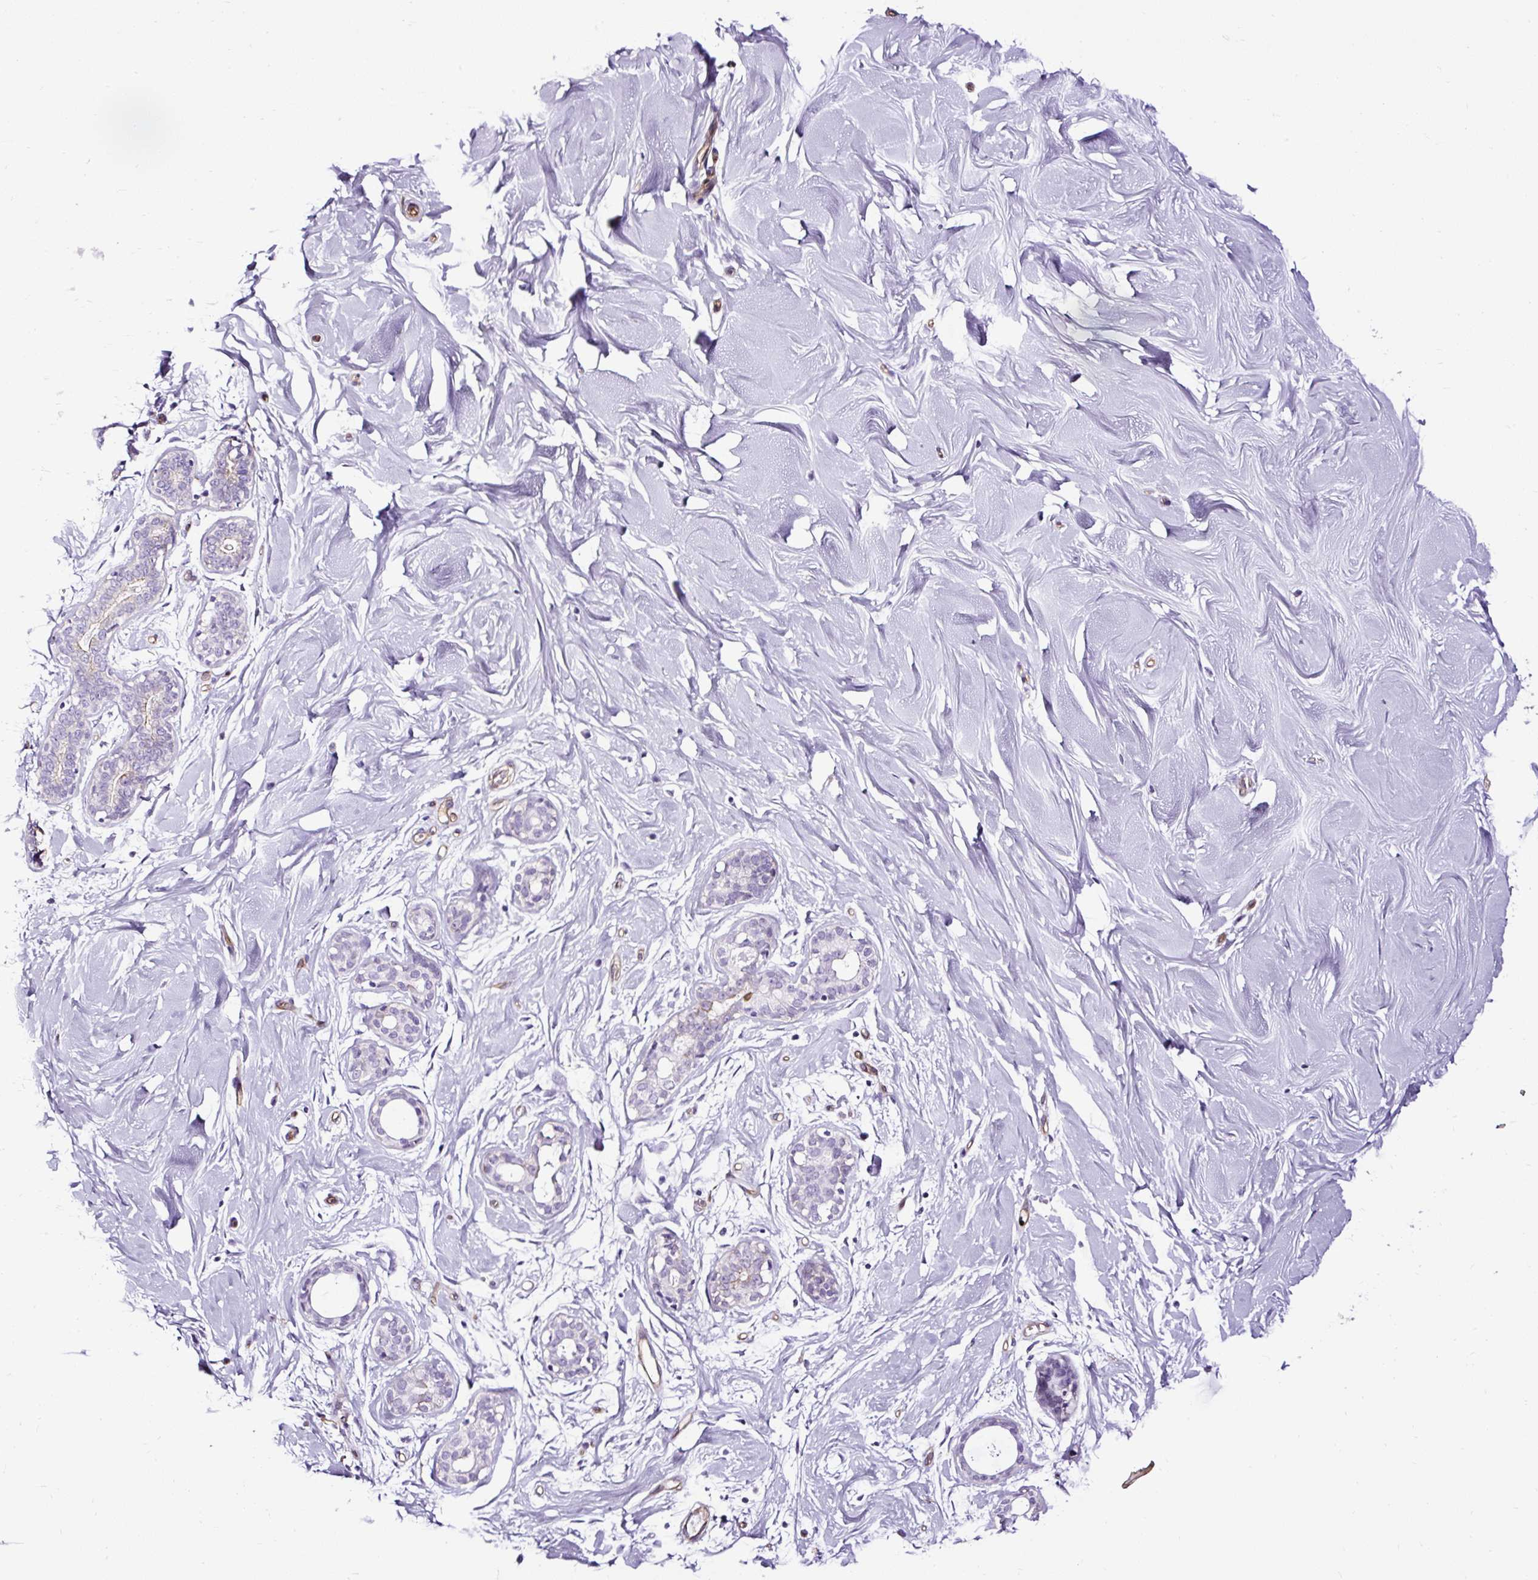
{"staining": {"intensity": "negative", "quantity": "none", "location": "none"}, "tissue": "breast", "cell_type": "Adipocytes", "image_type": "normal", "snomed": [{"axis": "morphology", "description": "Normal tissue, NOS"}, {"axis": "topography", "description": "Breast"}], "caption": "This is an immunohistochemistry (IHC) image of benign breast. There is no positivity in adipocytes.", "gene": "SLC7A8", "patient": {"sex": "female", "age": 27}}